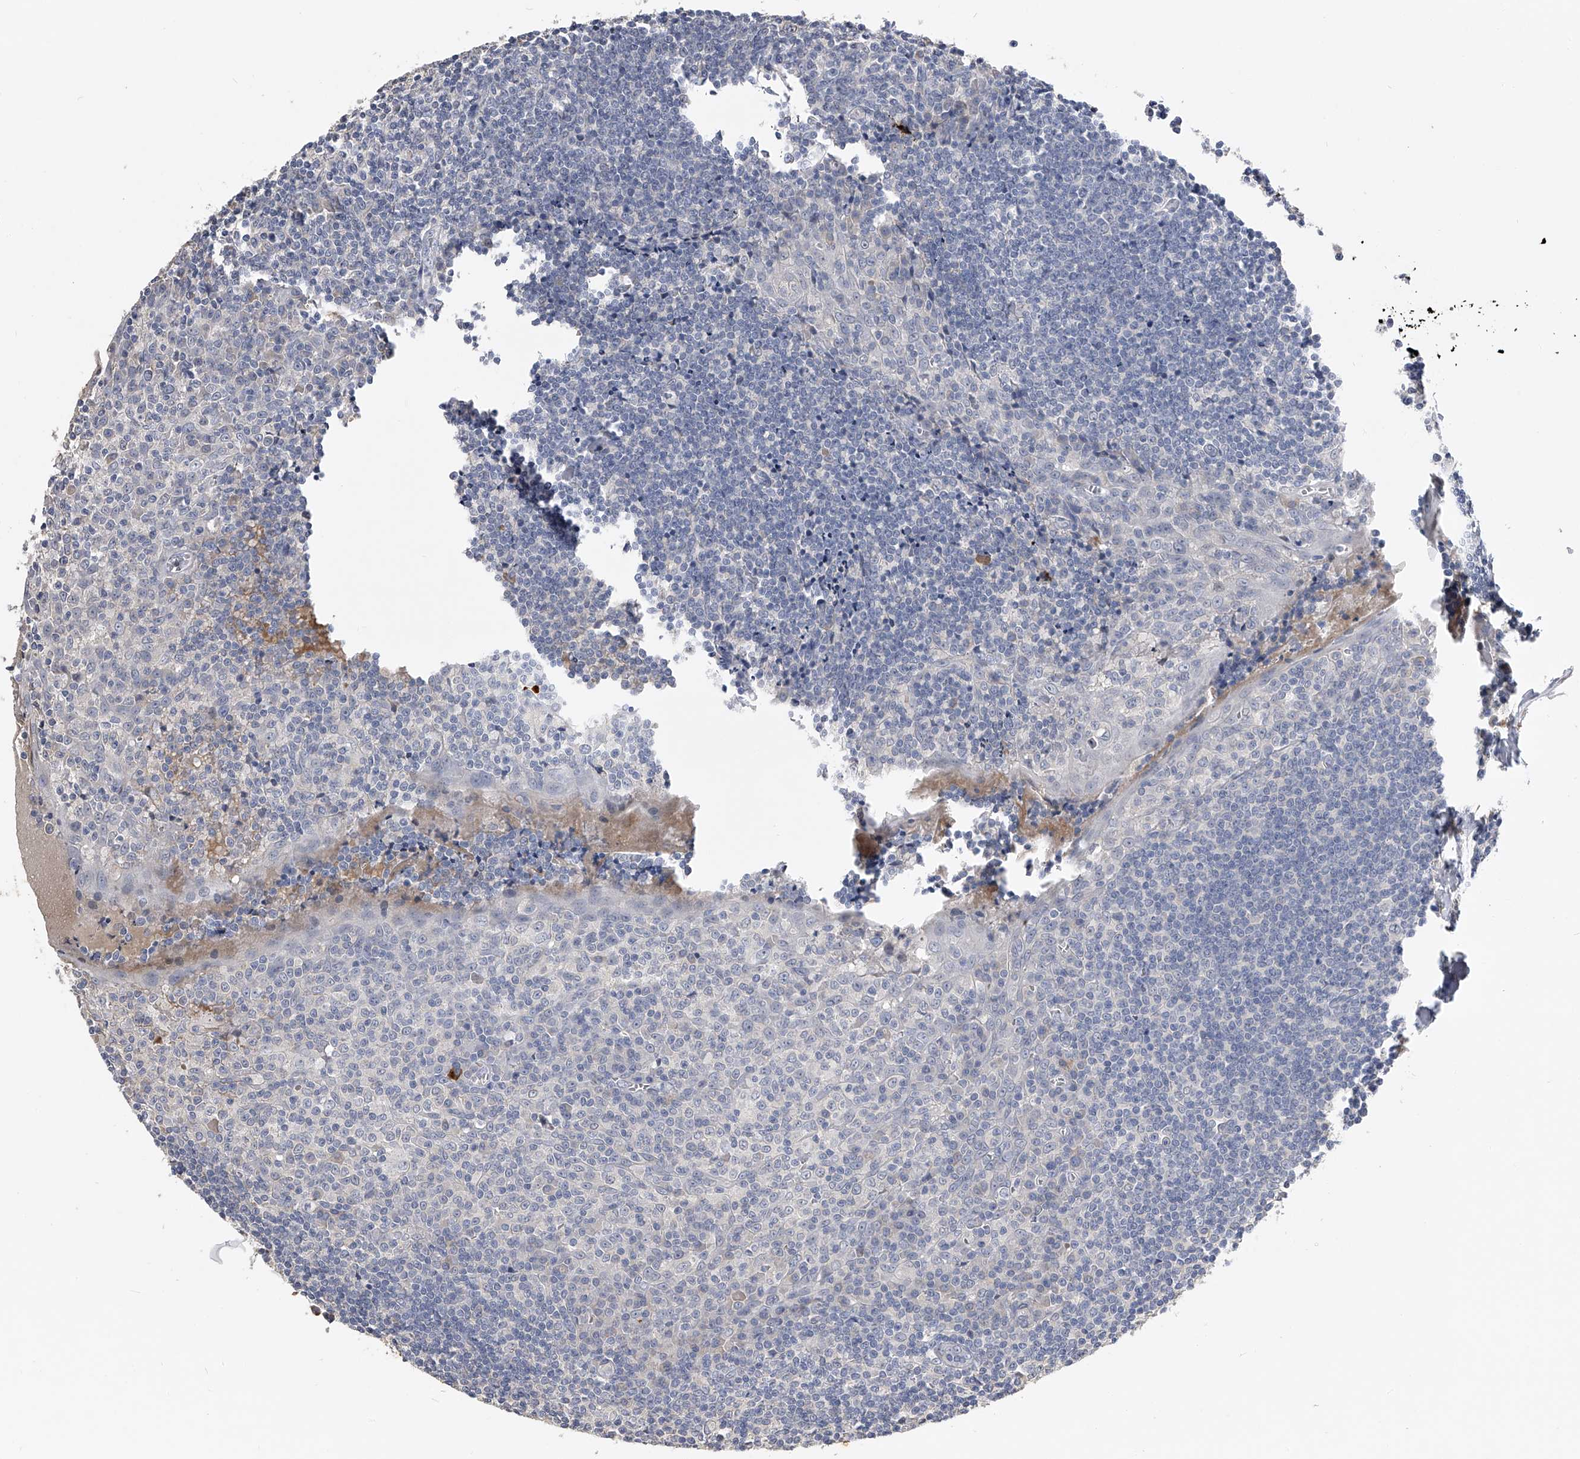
{"staining": {"intensity": "negative", "quantity": "none", "location": "none"}, "tissue": "tonsil", "cell_type": "Germinal center cells", "image_type": "normal", "snomed": [{"axis": "morphology", "description": "Normal tissue, NOS"}, {"axis": "topography", "description": "Tonsil"}], "caption": "This is an IHC photomicrograph of normal human tonsil. There is no expression in germinal center cells.", "gene": "MDN1", "patient": {"sex": "male", "age": 27}}